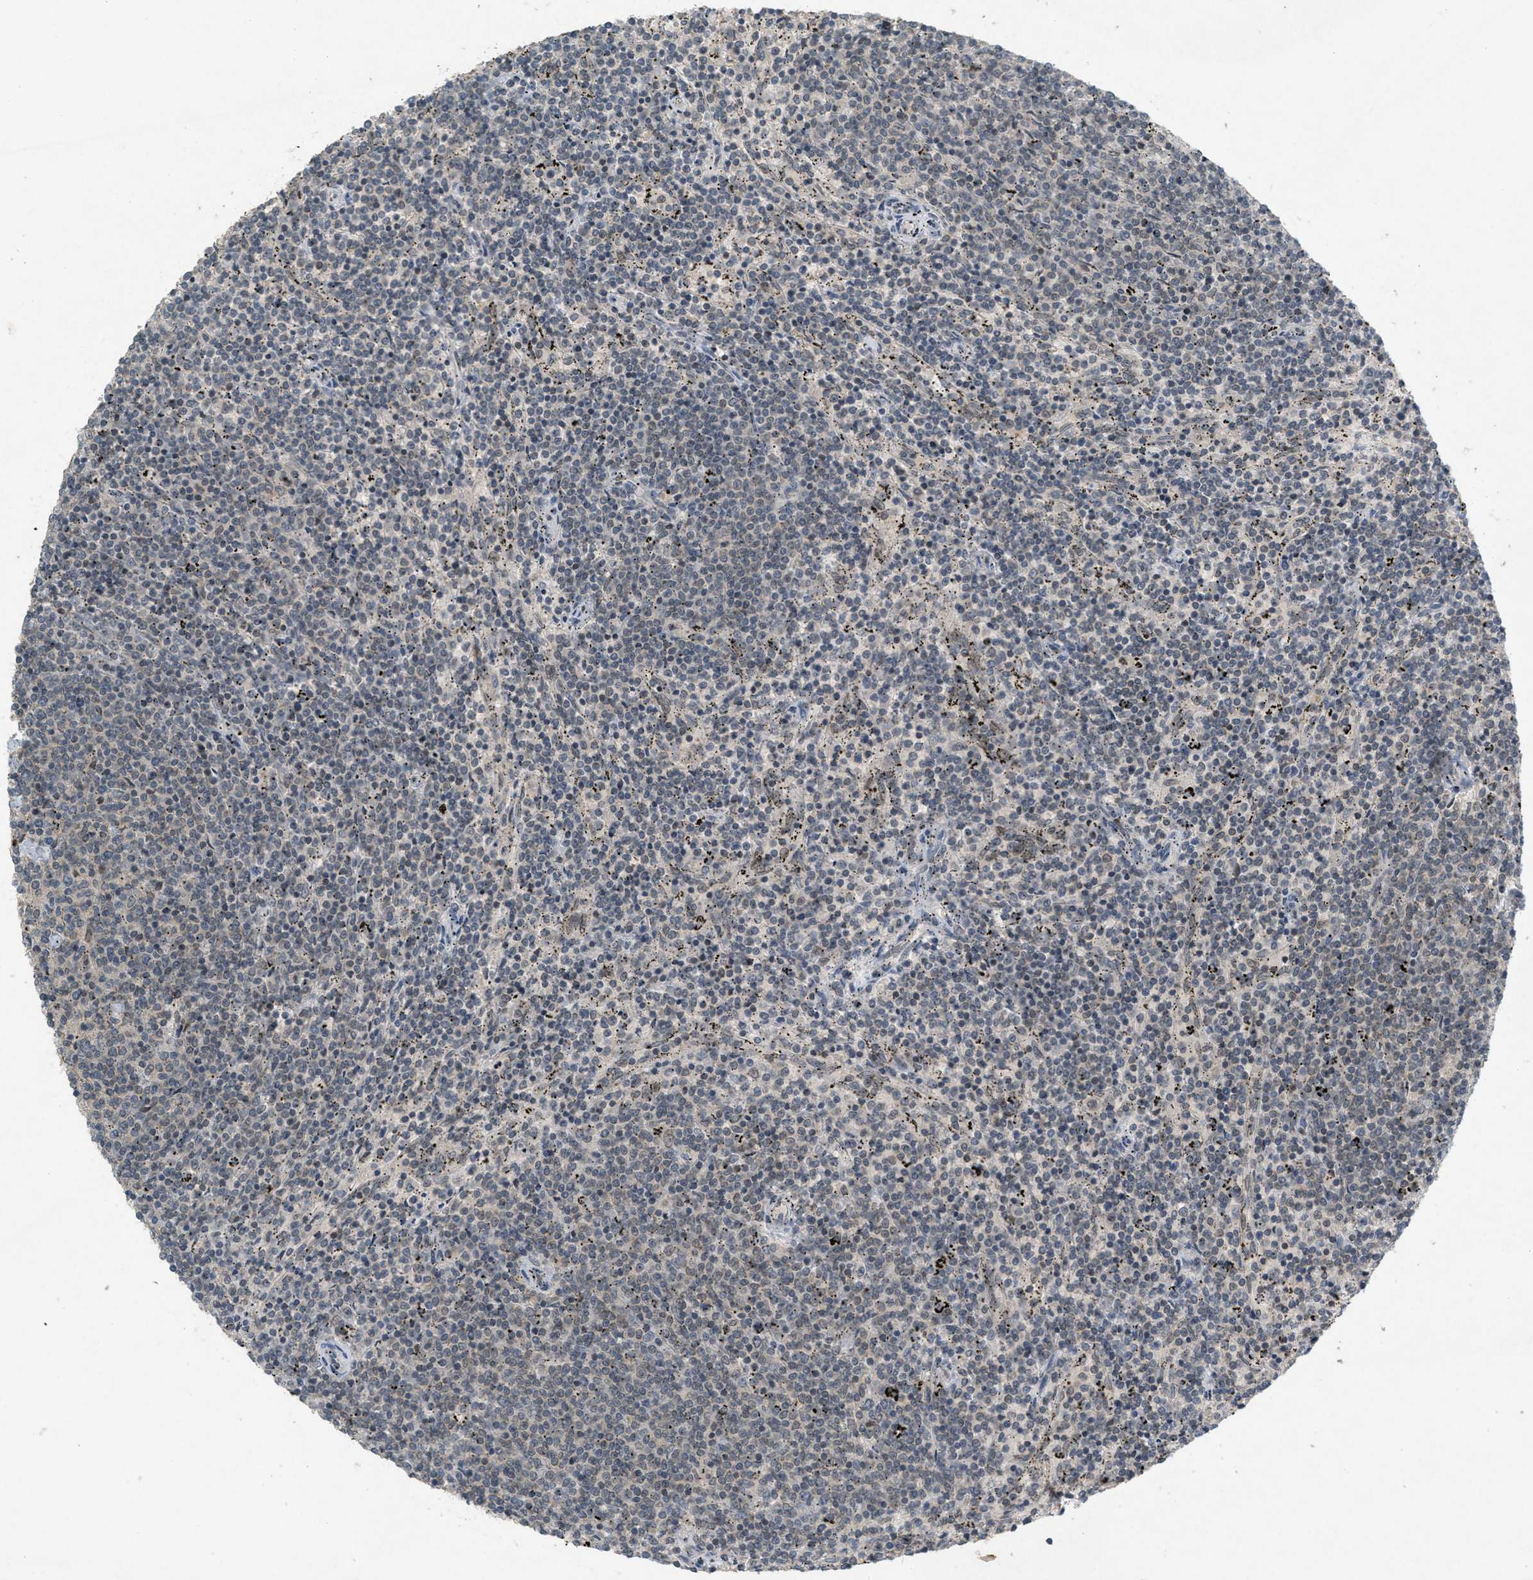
{"staining": {"intensity": "negative", "quantity": "none", "location": "none"}, "tissue": "lymphoma", "cell_type": "Tumor cells", "image_type": "cancer", "snomed": [{"axis": "morphology", "description": "Malignant lymphoma, non-Hodgkin's type, Low grade"}, {"axis": "topography", "description": "Spleen"}], "caption": "IHC of lymphoma demonstrates no expression in tumor cells.", "gene": "ABHD6", "patient": {"sex": "female", "age": 50}}